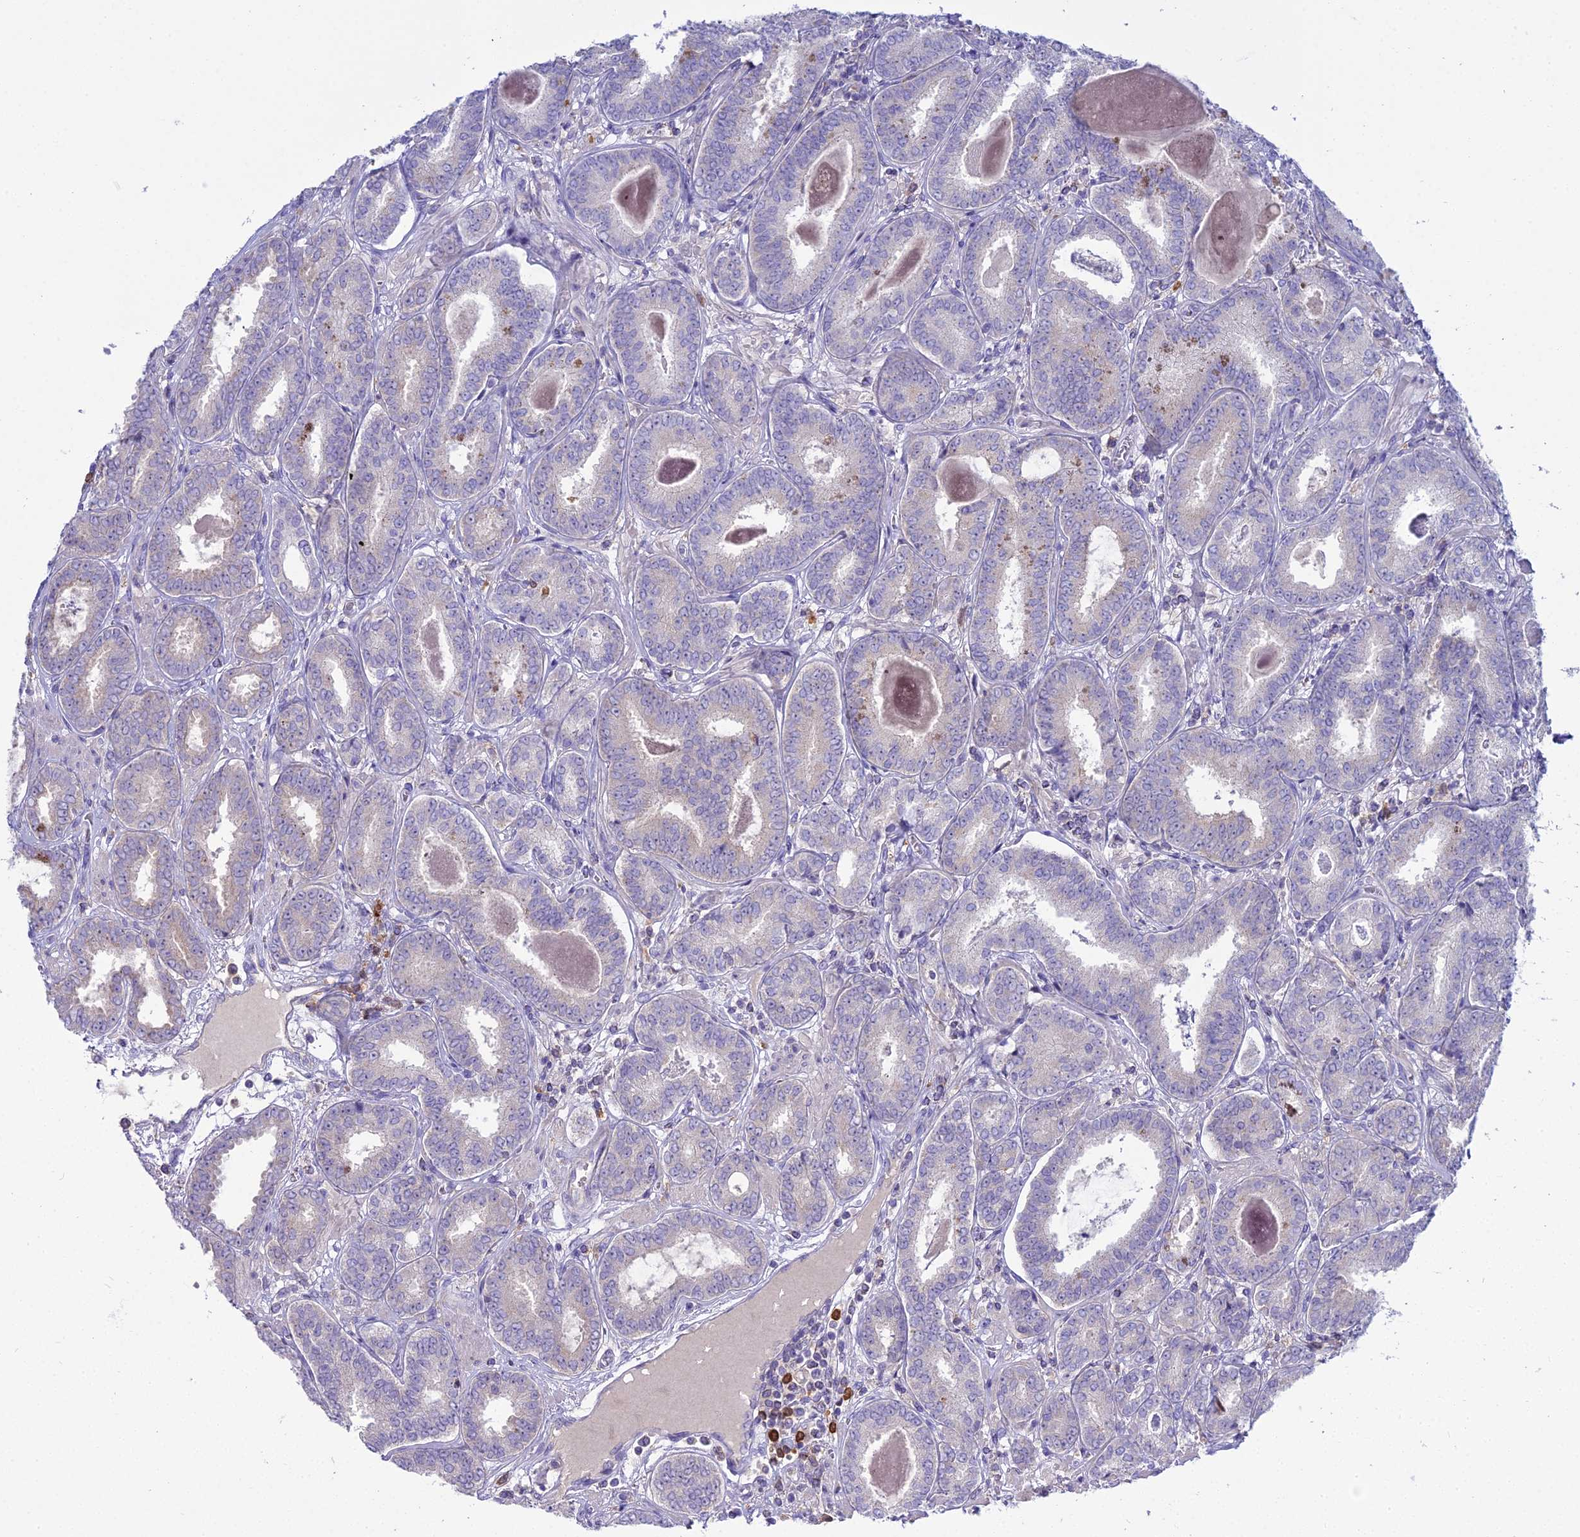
{"staining": {"intensity": "weak", "quantity": "<25%", "location": "cytoplasmic/membranous"}, "tissue": "prostate cancer", "cell_type": "Tumor cells", "image_type": "cancer", "snomed": [{"axis": "morphology", "description": "Adenocarcinoma, High grade"}, {"axis": "topography", "description": "Prostate"}], "caption": "This is an immunohistochemistry micrograph of human high-grade adenocarcinoma (prostate). There is no expression in tumor cells.", "gene": "BLNK", "patient": {"sex": "male", "age": 72}}